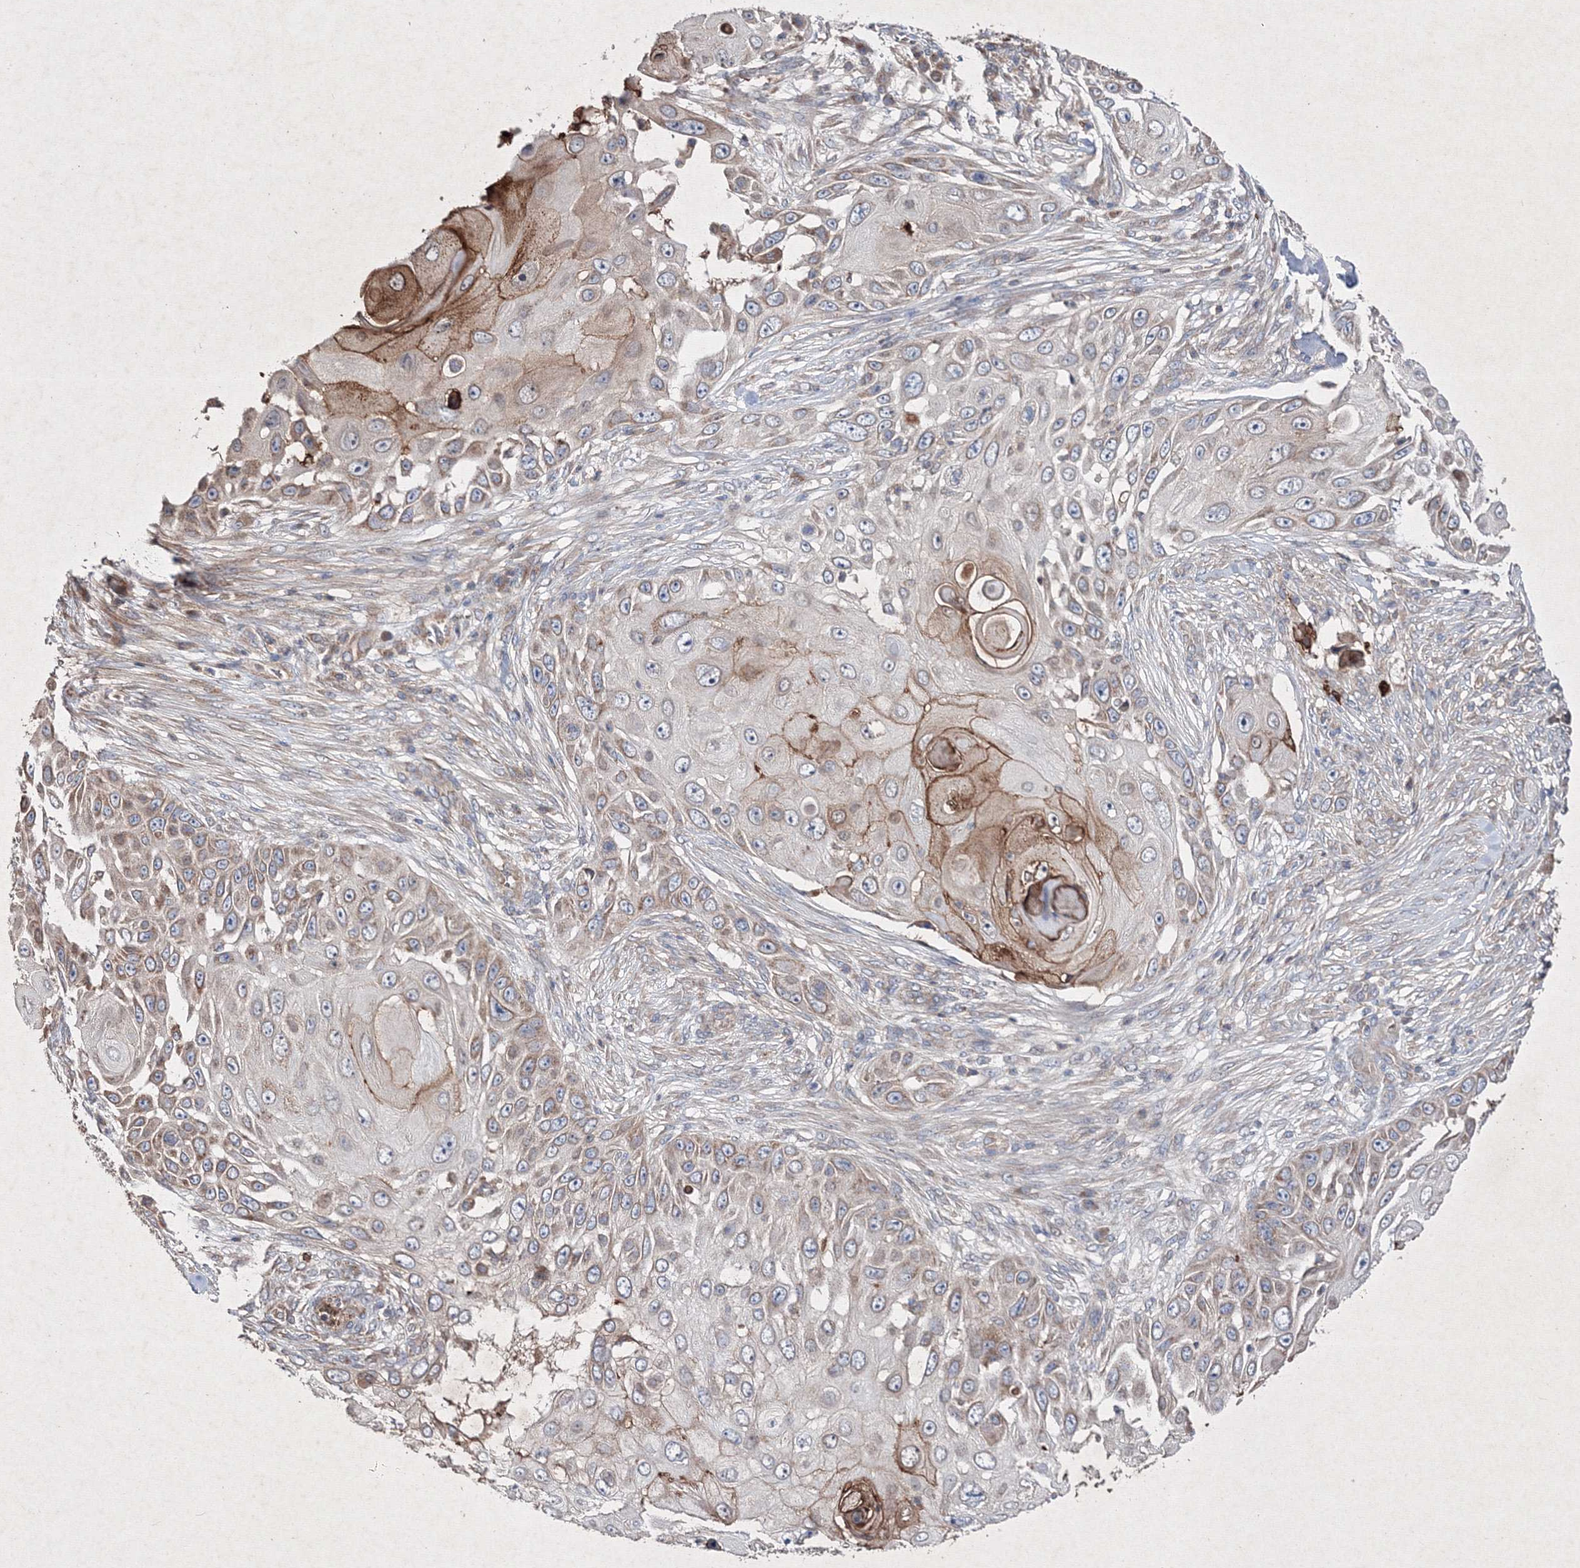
{"staining": {"intensity": "moderate", "quantity": ">75%", "location": "cytoplasmic/membranous"}, "tissue": "skin cancer", "cell_type": "Tumor cells", "image_type": "cancer", "snomed": [{"axis": "morphology", "description": "Squamous cell carcinoma, NOS"}, {"axis": "topography", "description": "Skin"}], "caption": "IHC micrograph of neoplastic tissue: human skin squamous cell carcinoma stained using immunohistochemistry demonstrates medium levels of moderate protein expression localized specifically in the cytoplasmic/membranous of tumor cells, appearing as a cytoplasmic/membranous brown color.", "gene": "GFM1", "patient": {"sex": "female", "age": 44}}